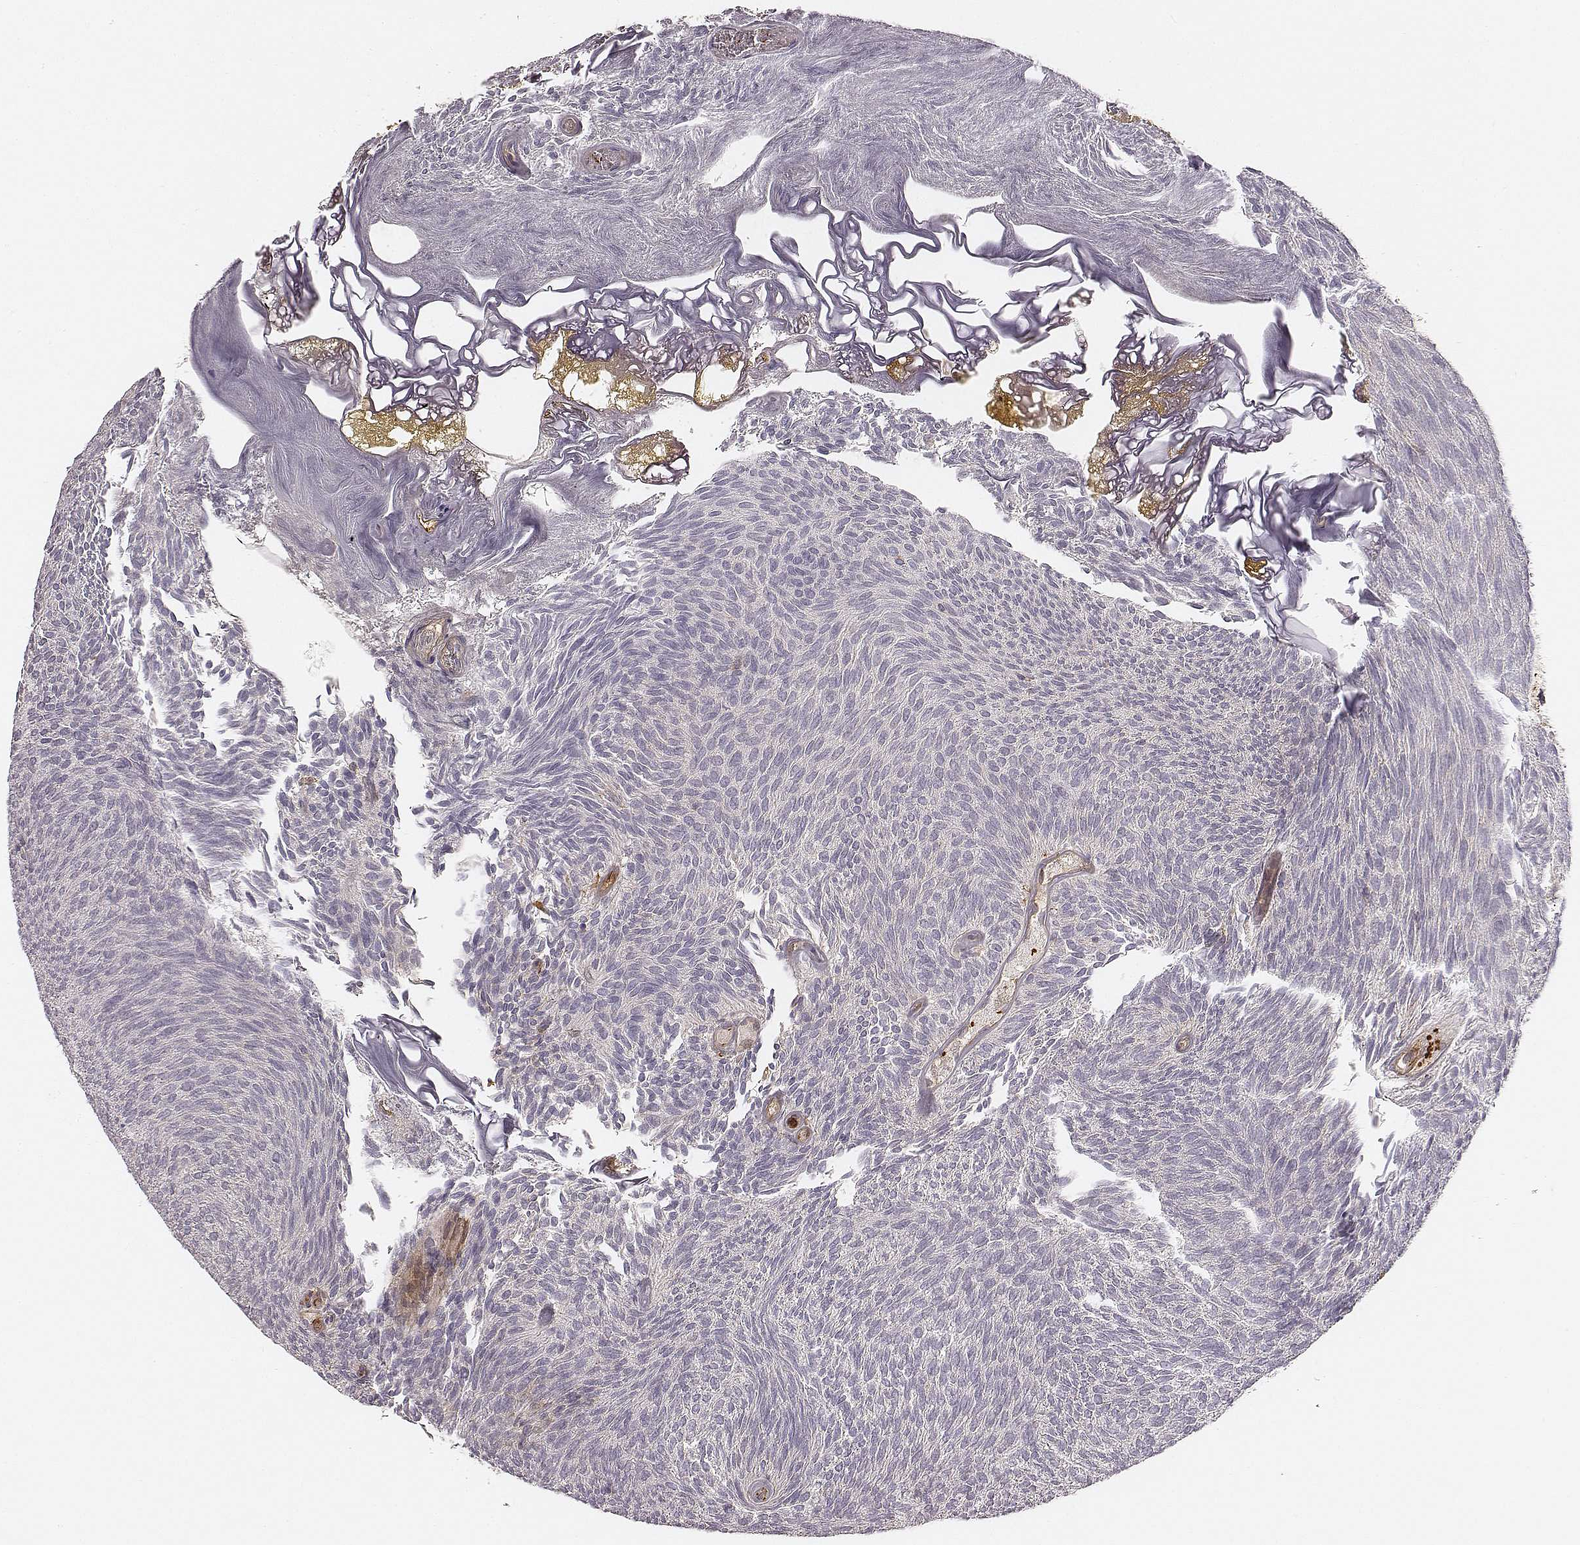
{"staining": {"intensity": "negative", "quantity": "none", "location": "none"}, "tissue": "urothelial cancer", "cell_type": "Tumor cells", "image_type": "cancer", "snomed": [{"axis": "morphology", "description": "Urothelial carcinoma, Low grade"}, {"axis": "topography", "description": "Urinary bladder"}], "caption": "IHC image of neoplastic tissue: human low-grade urothelial carcinoma stained with DAB (3,3'-diaminobenzidine) demonstrates no significant protein staining in tumor cells.", "gene": "ZYX", "patient": {"sex": "male", "age": 77}}